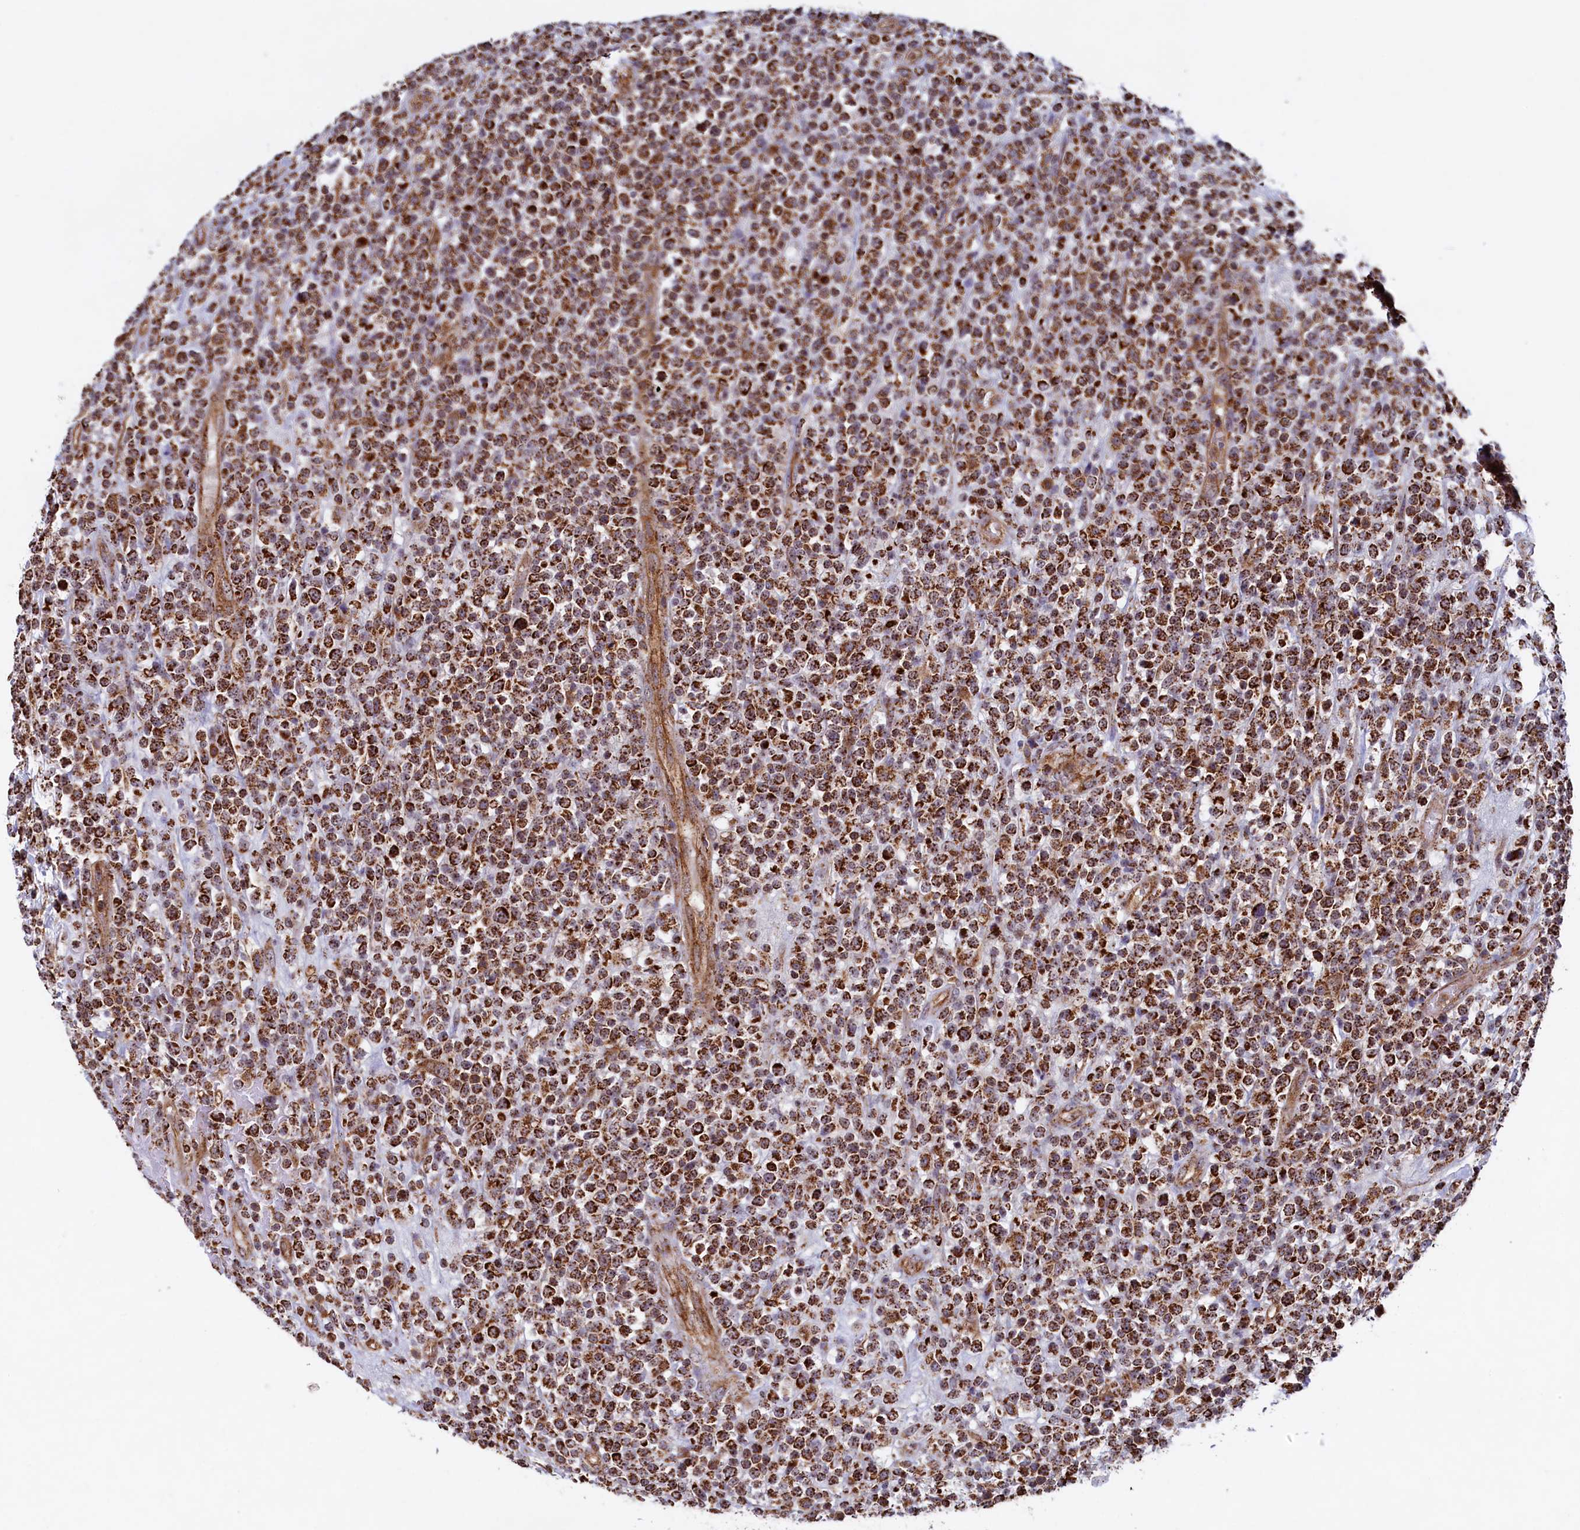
{"staining": {"intensity": "strong", "quantity": ">75%", "location": "cytoplasmic/membranous"}, "tissue": "lymphoma", "cell_type": "Tumor cells", "image_type": "cancer", "snomed": [{"axis": "morphology", "description": "Malignant lymphoma, non-Hodgkin's type, High grade"}, {"axis": "topography", "description": "Colon"}], "caption": "A micrograph of human malignant lymphoma, non-Hodgkin's type (high-grade) stained for a protein displays strong cytoplasmic/membranous brown staining in tumor cells.", "gene": "UBE3B", "patient": {"sex": "female", "age": 53}}